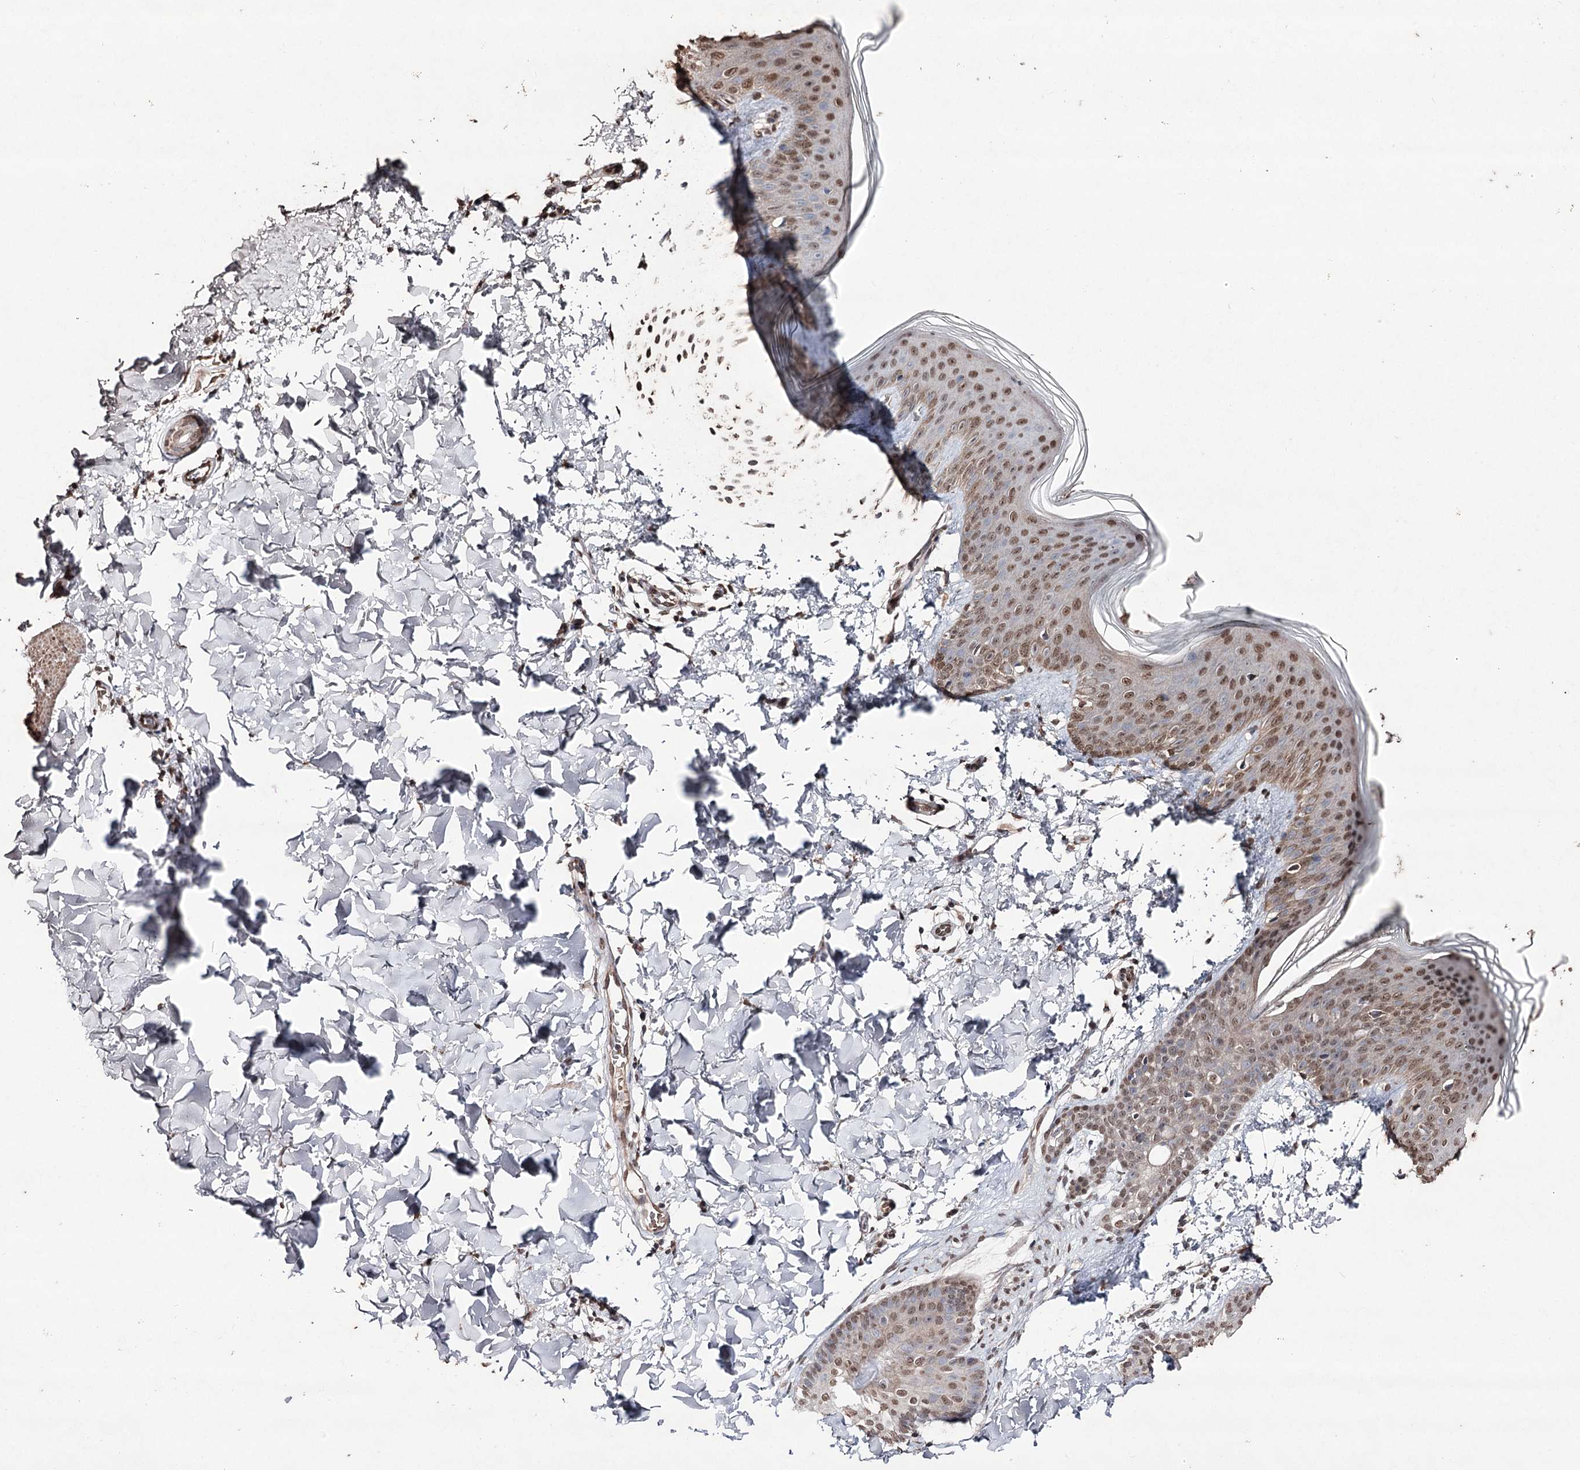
{"staining": {"intensity": "moderate", "quantity": ">75%", "location": "cytoplasmic/membranous,nuclear"}, "tissue": "skin", "cell_type": "Fibroblasts", "image_type": "normal", "snomed": [{"axis": "morphology", "description": "Normal tissue, NOS"}, {"axis": "topography", "description": "Skin"}], "caption": "A brown stain labels moderate cytoplasmic/membranous,nuclear staining of a protein in fibroblasts of benign human skin.", "gene": "ATG14", "patient": {"sex": "male", "age": 36}}